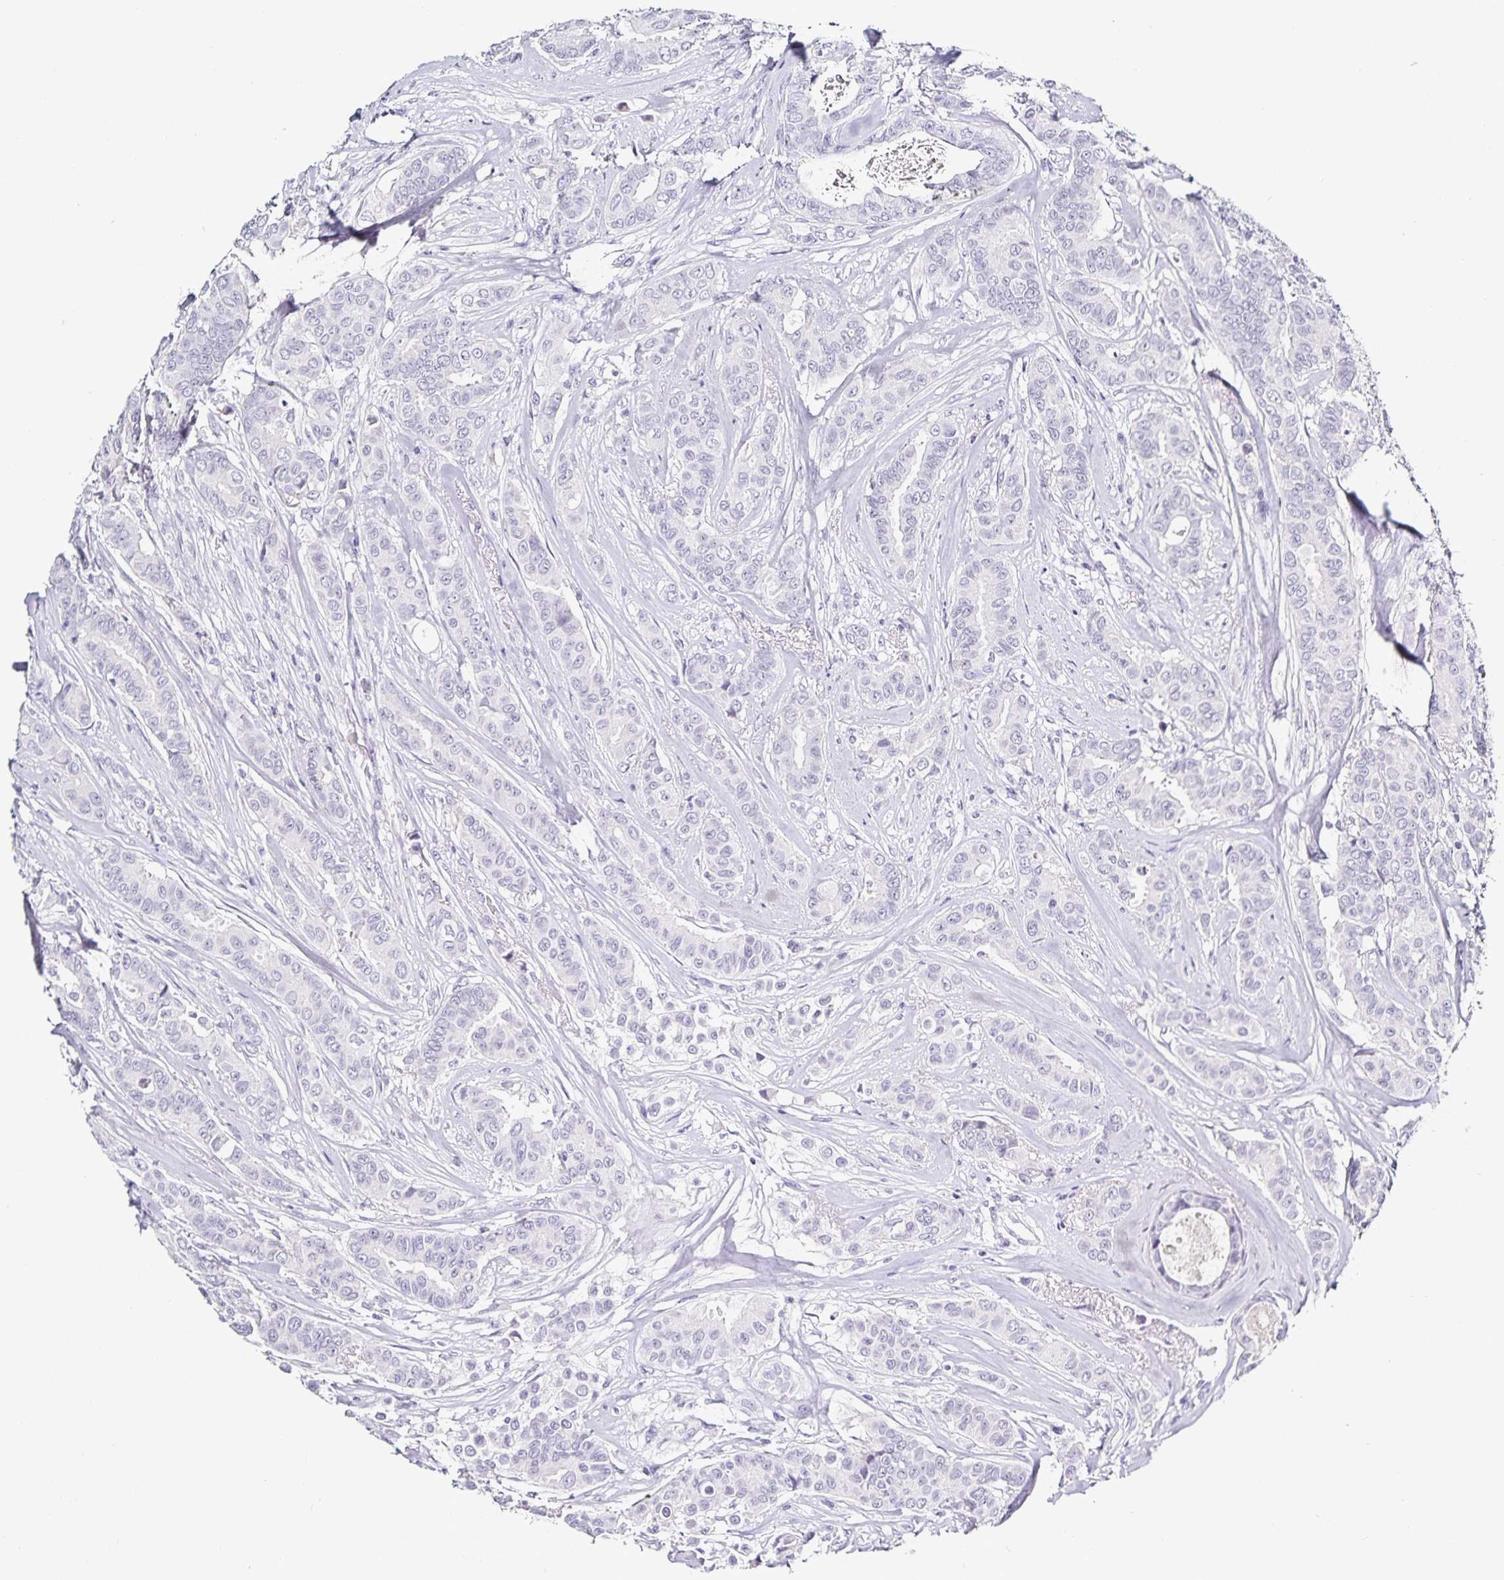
{"staining": {"intensity": "negative", "quantity": "none", "location": "none"}, "tissue": "breast cancer", "cell_type": "Tumor cells", "image_type": "cancer", "snomed": [{"axis": "morphology", "description": "Duct carcinoma"}, {"axis": "topography", "description": "Breast"}], "caption": "Histopathology image shows no significant protein expression in tumor cells of breast cancer.", "gene": "TTR", "patient": {"sex": "female", "age": 45}}